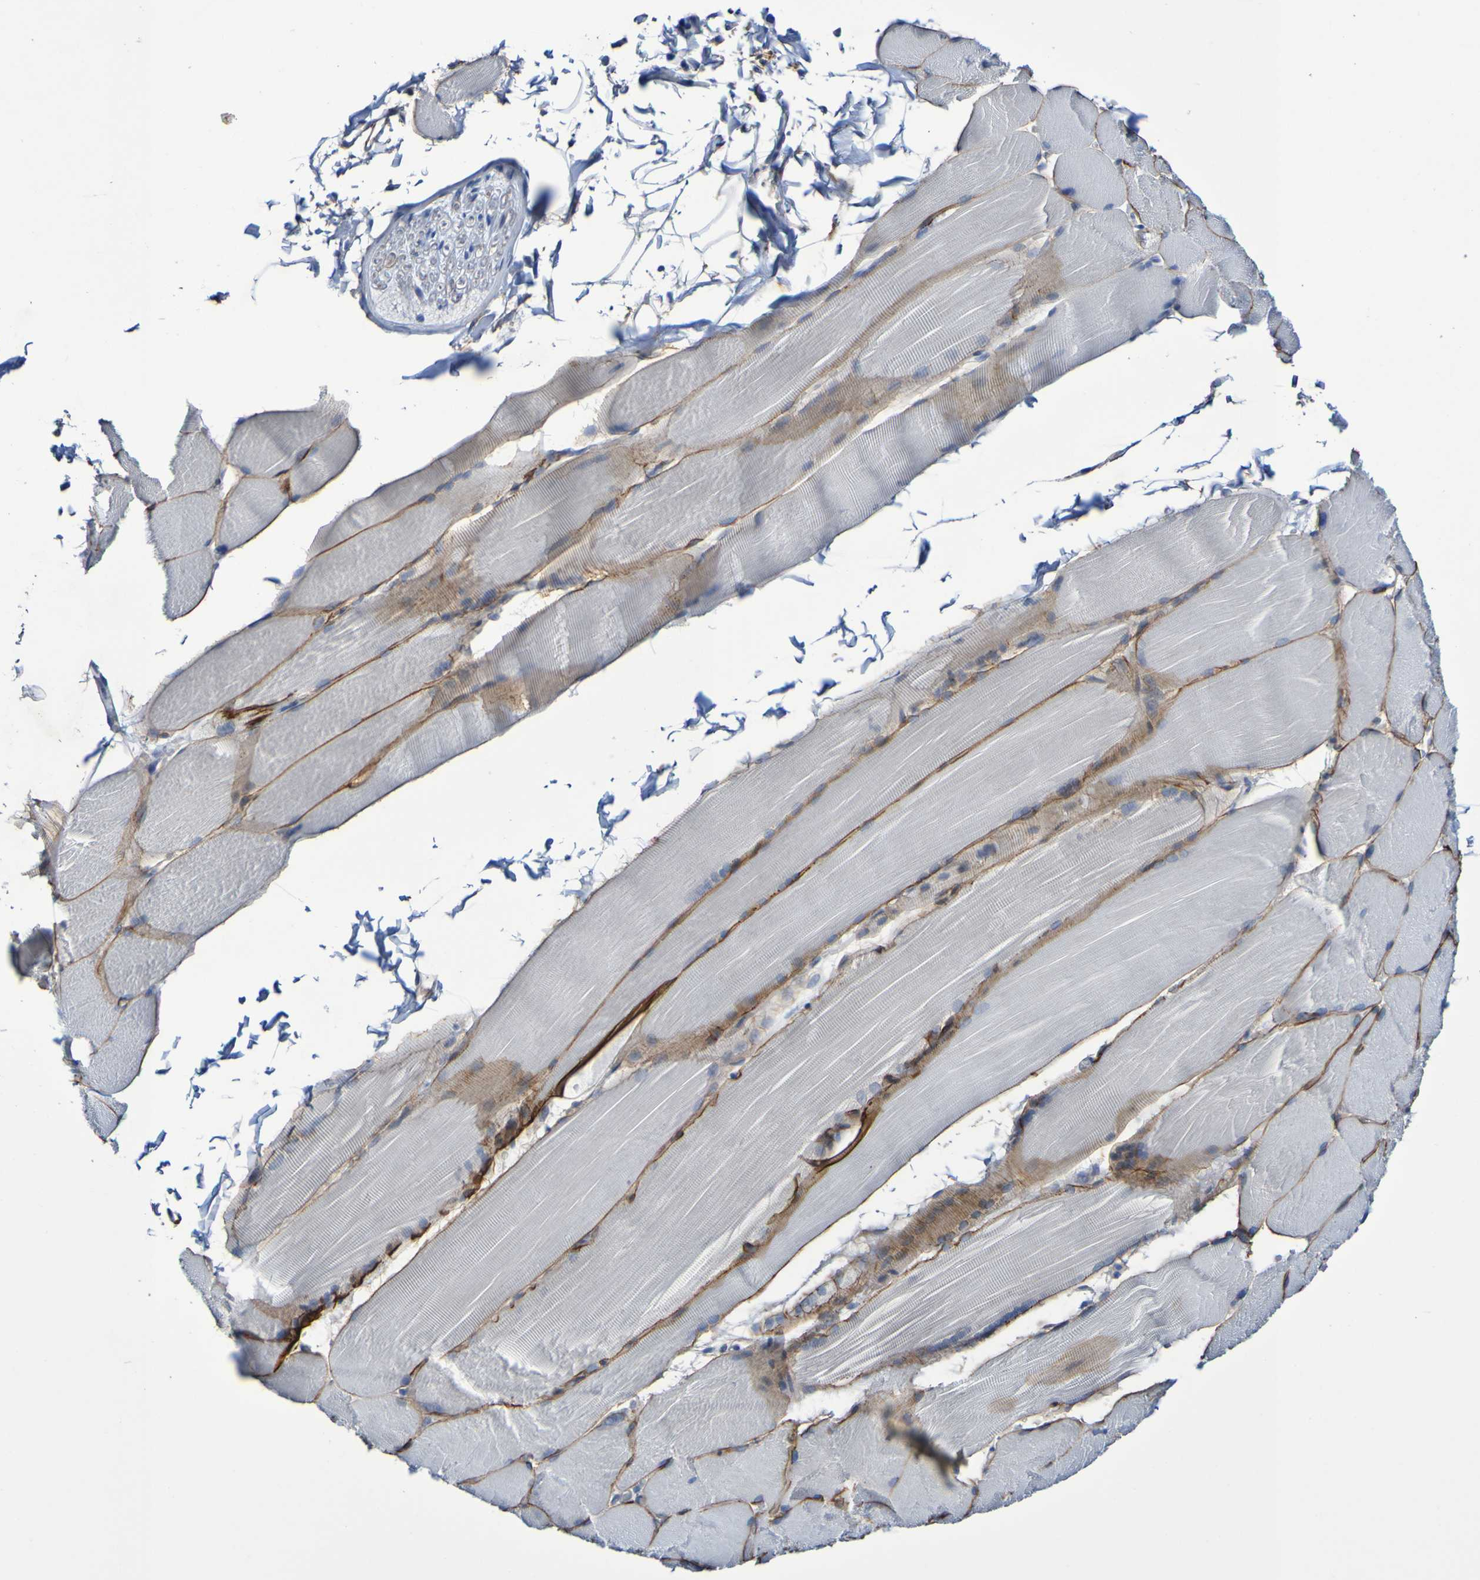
{"staining": {"intensity": "moderate", "quantity": ">75%", "location": "cytoplasmic/membranous"}, "tissue": "skeletal muscle", "cell_type": "Myocytes", "image_type": "normal", "snomed": [{"axis": "morphology", "description": "Normal tissue, NOS"}, {"axis": "topography", "description": "Skin"}, {"axis": "topography", "description": "Skeletal muscle"}], "caption": "Immunohistochemistry of benign skeletal muscle shows medium levels of moderate cytoplasmic/membranous positivity in approximately >75% of myocytes. Nuclei are stained in blue.", "gene": "SGCB", "patient": {"sex": "male", "age": 83}}